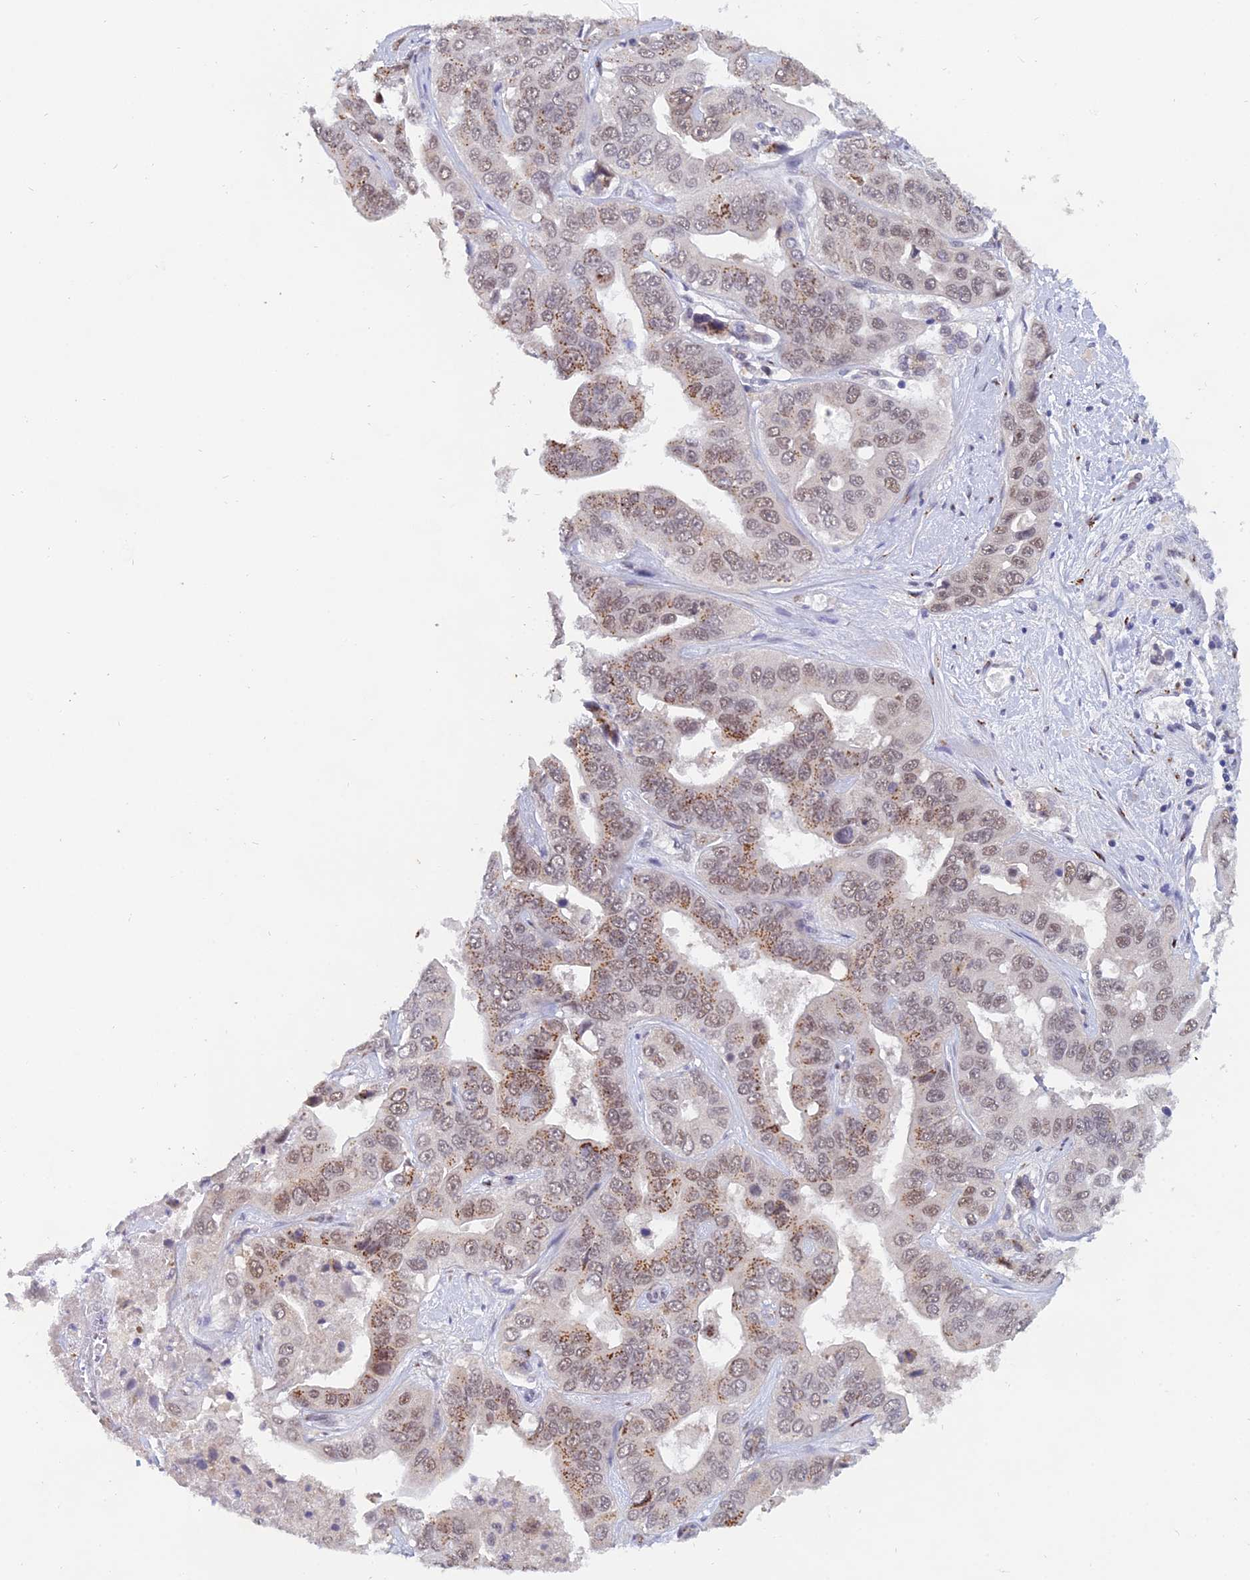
{"staining": {"intensity": "moderate", "quantity": ">75%", "location": "cytoplasmic/membranous,nuclear"}, "tissue": "liver cancer", "cell_type": "Tumor cells", "image_type": "cancer", "snomed": [{"axis": "morphology", "description": "Cholangiocarcinoma"}, {"axis": "topography", "description": "Liver"}], "caption": "Protein expression by immunohistochemistry reveals moderate cytoplasmic/membranous and nuclear staining in about >75% of tumor cells in liver cholangiocarcinoma. Using DAB (brown) and hematoxylin (blue) stains, captured at high magnification using brightfield microscopy.", "gene": "THOC3", "patient": {"sex": "female", "age": 52}}